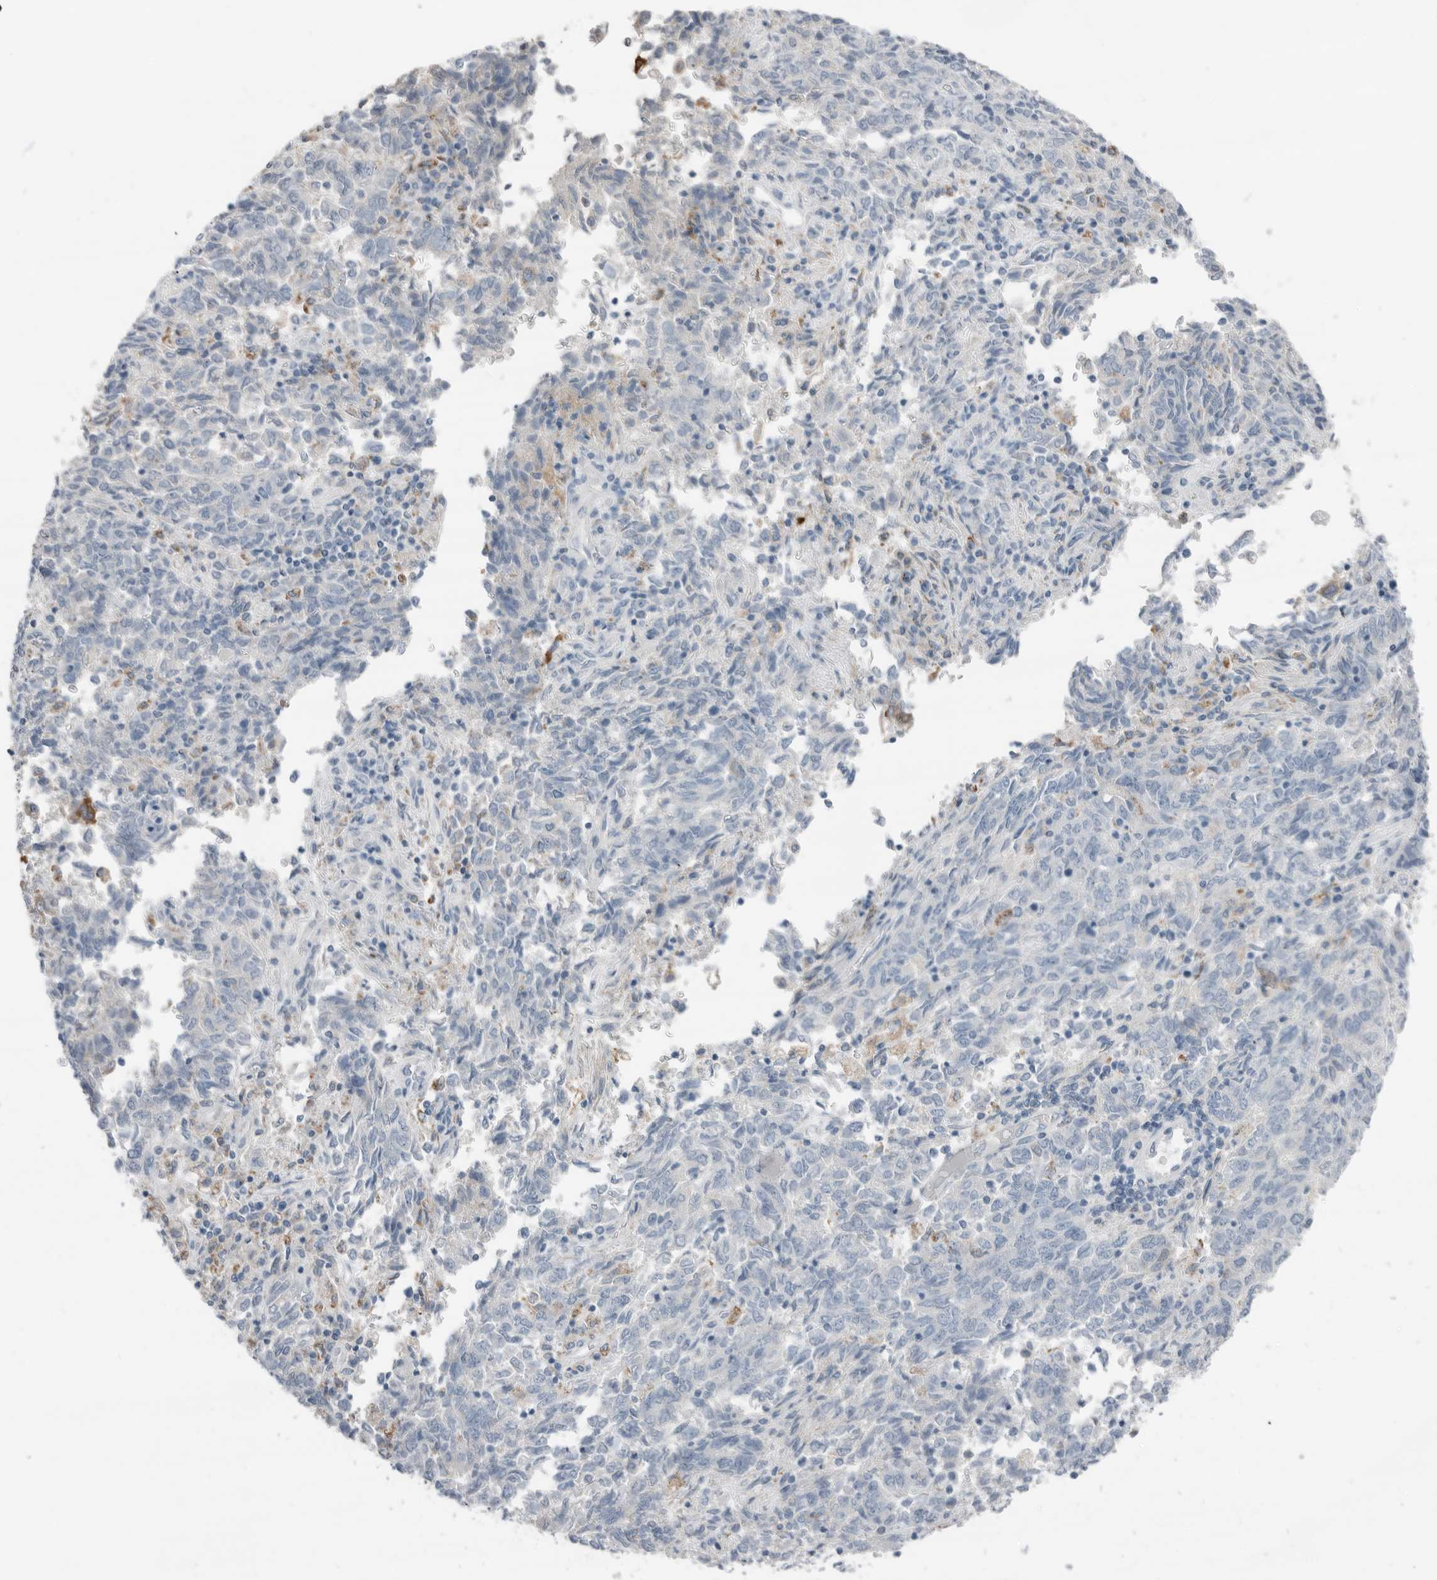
{"staining": {"intensity": "negative", "quantity": "none", "location": "none"}, "tissue": "endometrial cancer", "cell_type": "Tumor cells", "image_type": "cancer", "snomed": [{"axis": "morphology", "description": "Adenocarcinoma, NOS"}, {"axis": "topography", "description": "Endometrium"}], "caption": "Immunohistochemical staining of adenocarcinoma (endometrial) shows no significant expression in tumor cells.", "gene": "SERPINB7", "patient": {"sex": "female", "age": 80}}